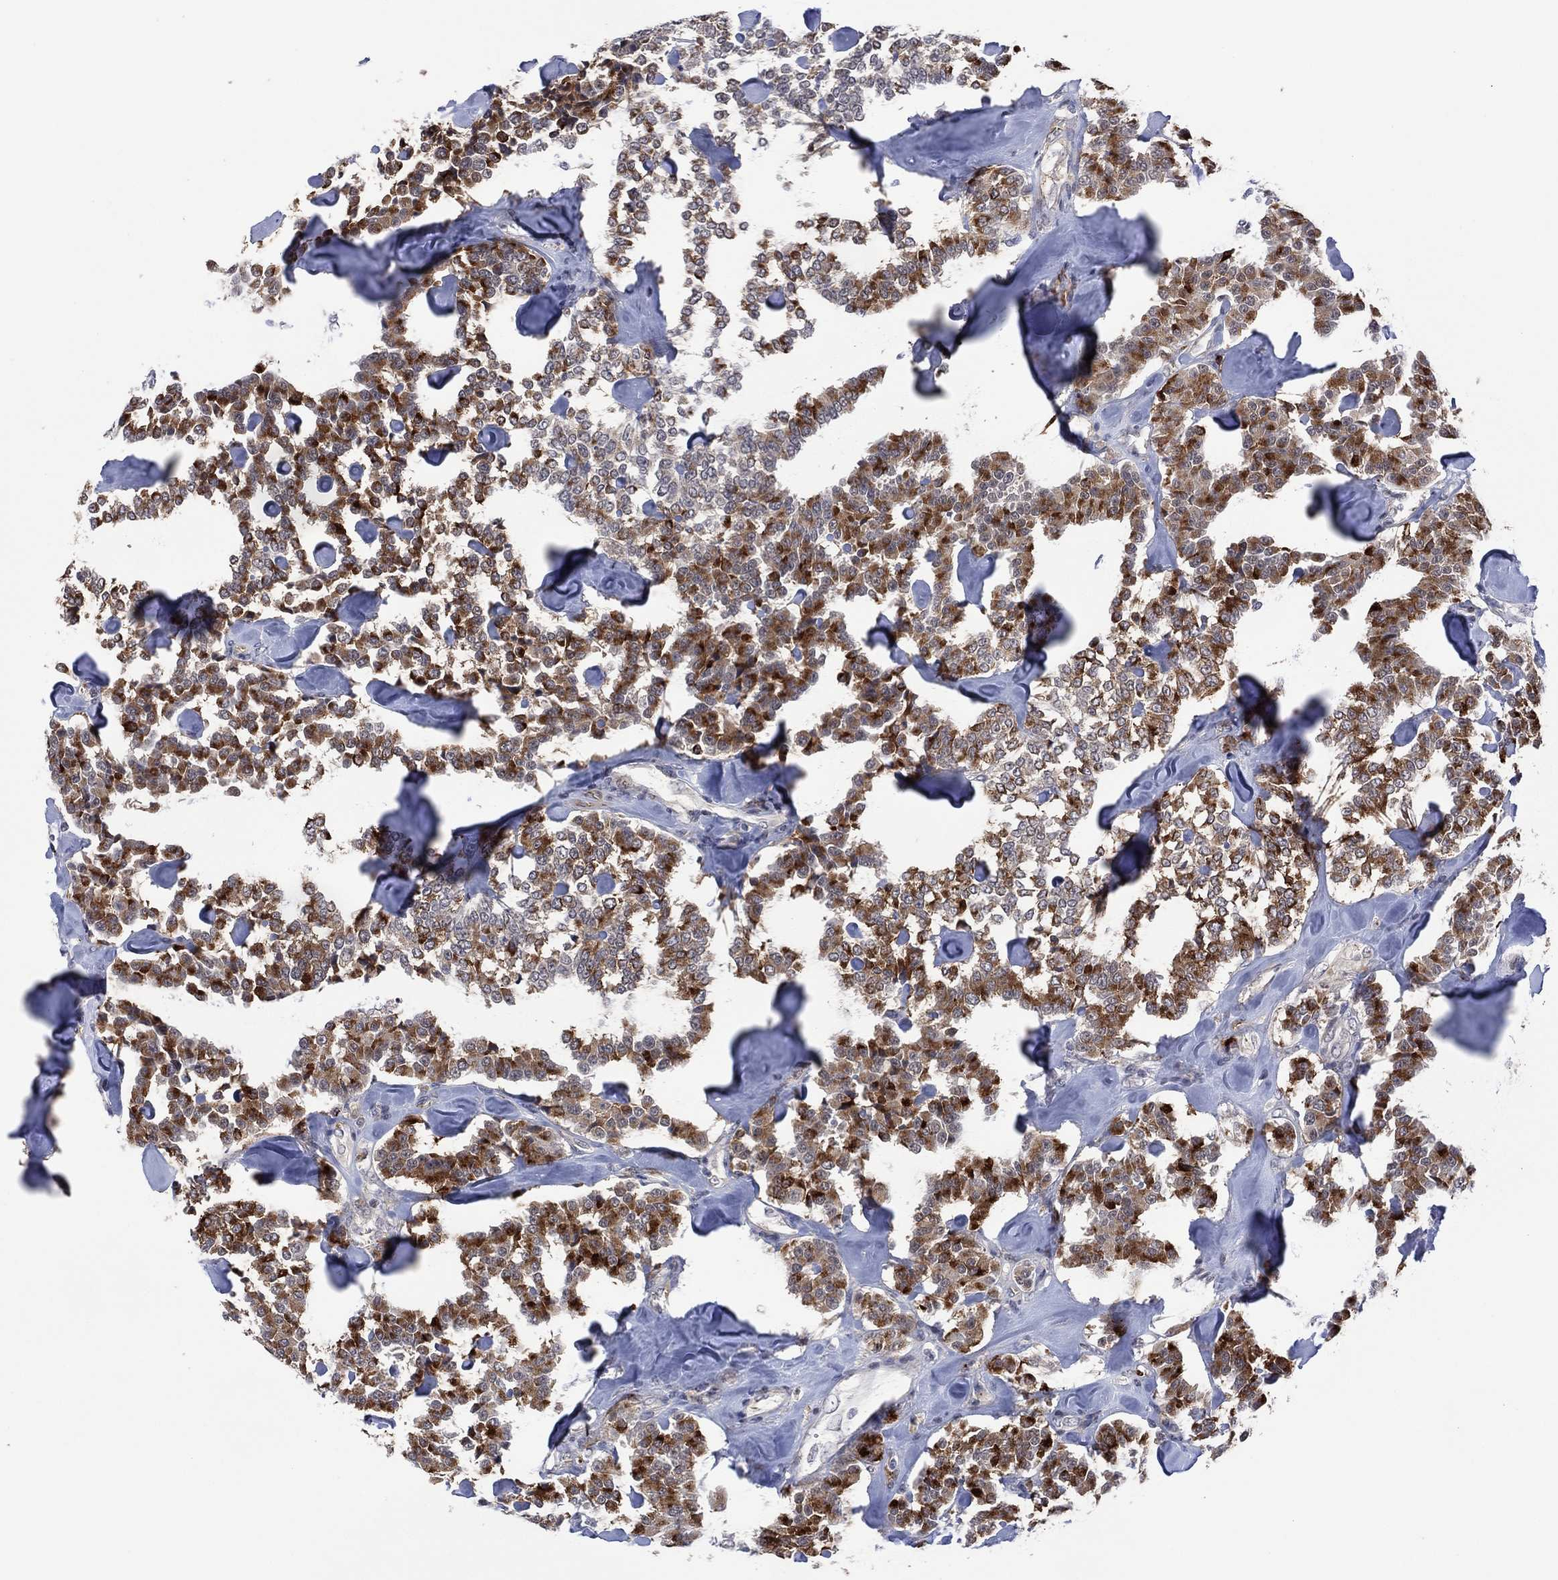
{"staining": {"intensity": "moderate", "quantity": "25%-75%", "location": "cytoplasmic/membranous"}, "tissue": "carcinoid", "cell_type": "Tumor cells", "image_type": "cancer", "snomed": [{"axis": "morphology", "description": "Carcinoid, malignant, NOS"}, {"axis": "topography", "description": "Pancreas"}], "caption": "Tumor cells display medium levels of moderate cytoplasmic/membranous staining in approximately 25%-75% of cells in carcinoid (malignant). (DAB (3,3'-diaminobenzidine) IHC with brightfield microscopy, high magnification).", "gene": "DPP4", "patient": {"sex": "male", "age": 41}}